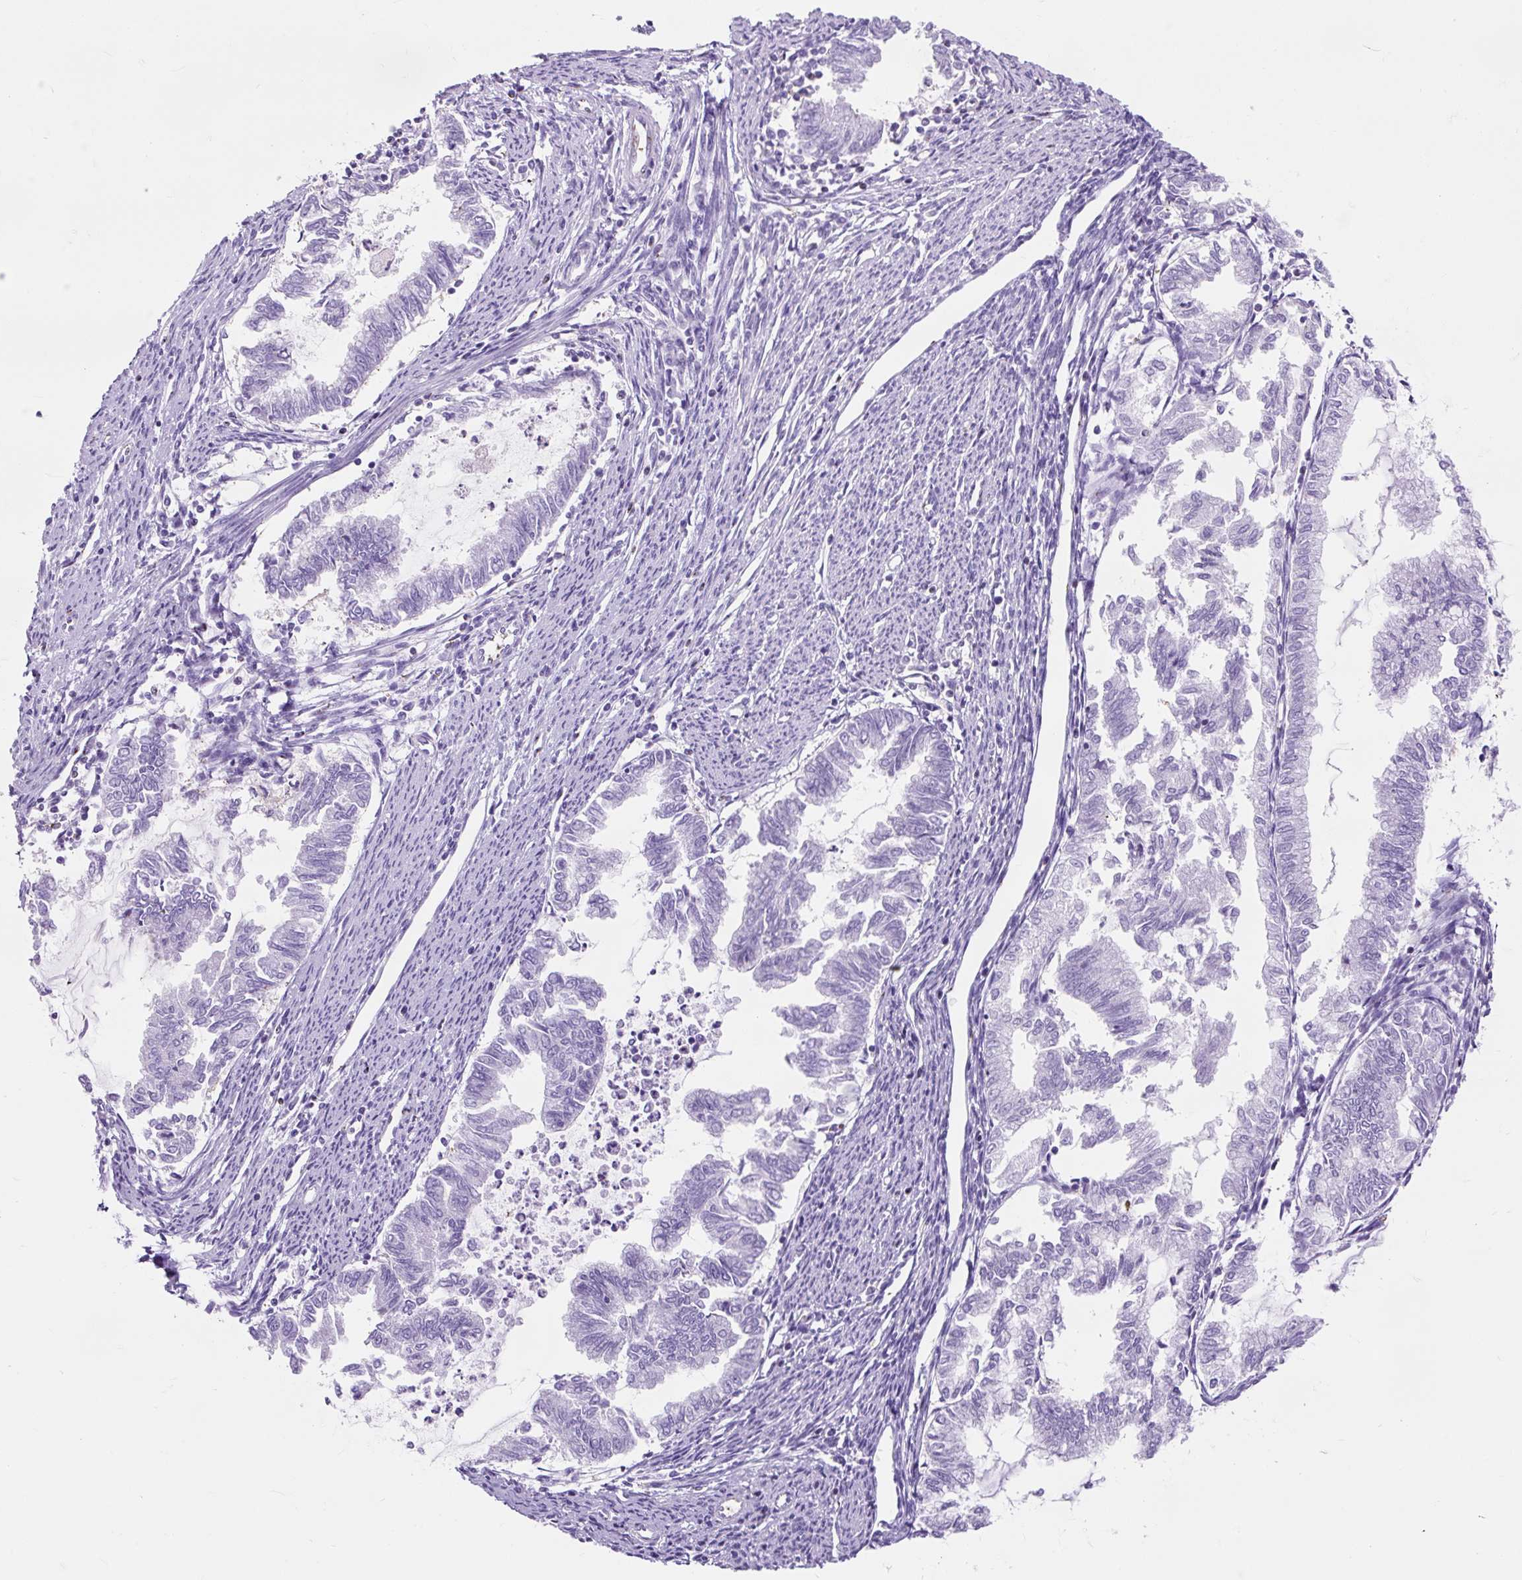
{"staining": {"intensity": "negative", "quantity": "none", "location": "none"}, "tissue": "endometrial cancer", "cell_type": "Tumor cells", "image_type": "cancer", "snomed": [{"axis": "morphology", "description": "Adenocarcinoma, NOS"}, {"axis": "topography", "description": "Endometrium"}], "caption": "Tumor cells are negative for brown protein staining in endometrial cancer (adenocarcinoma).", "gene": "OR10A7", "patient": {"sex": "female", "age": 79}}